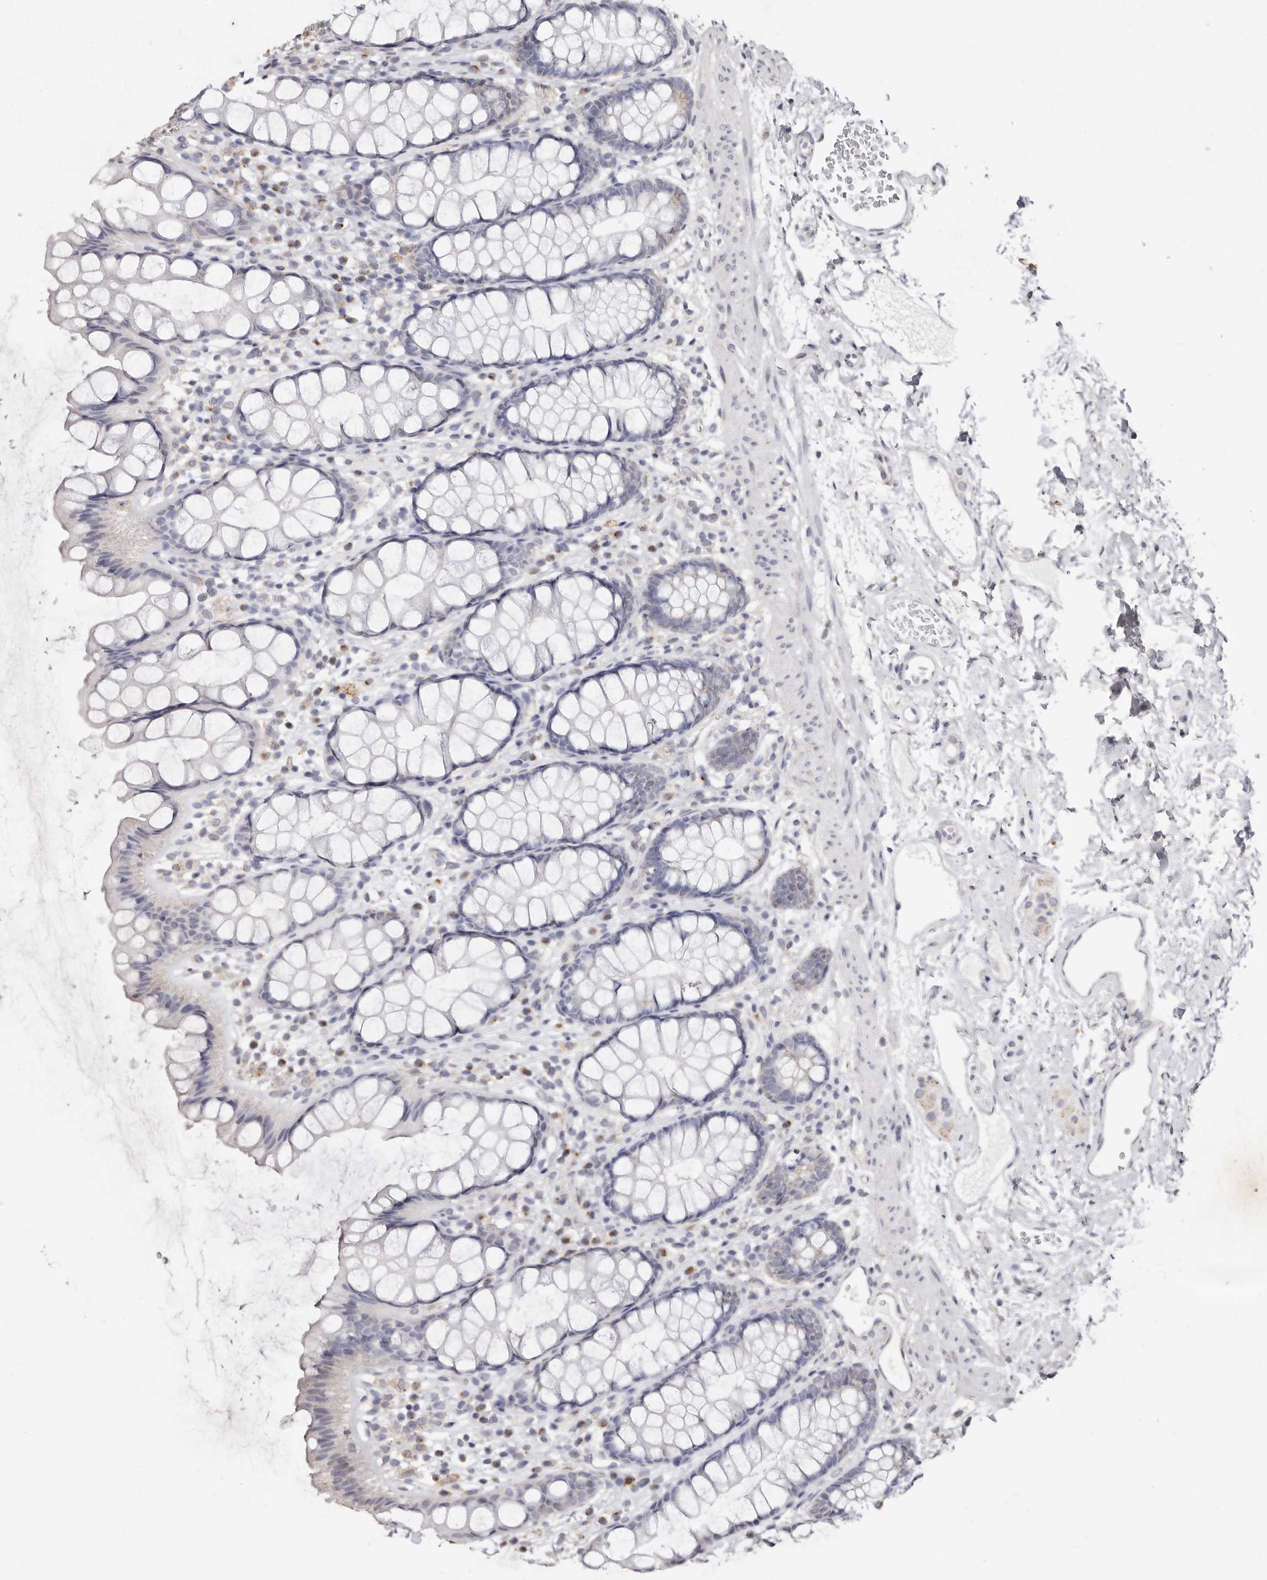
{"staining": {"intensity": "negative", "quantity": "none", "location": "none"}, "tissue": "rectum", "cell_type": "Glandular cells", "image_type": "normal", "snomed": [{"axis": "morphology", "description": "Normal tissue, NOS"}, {"axis": "topography", "description": "Rectum"}], "caption": "IHC of normal rectum exhibits no positivity in glandular cells. (DAB (3,3'-diaminobenzidine) IHC, high magnification).", "gene": "LGALS7B", "patient": {"sex": "female", "age": 65}}